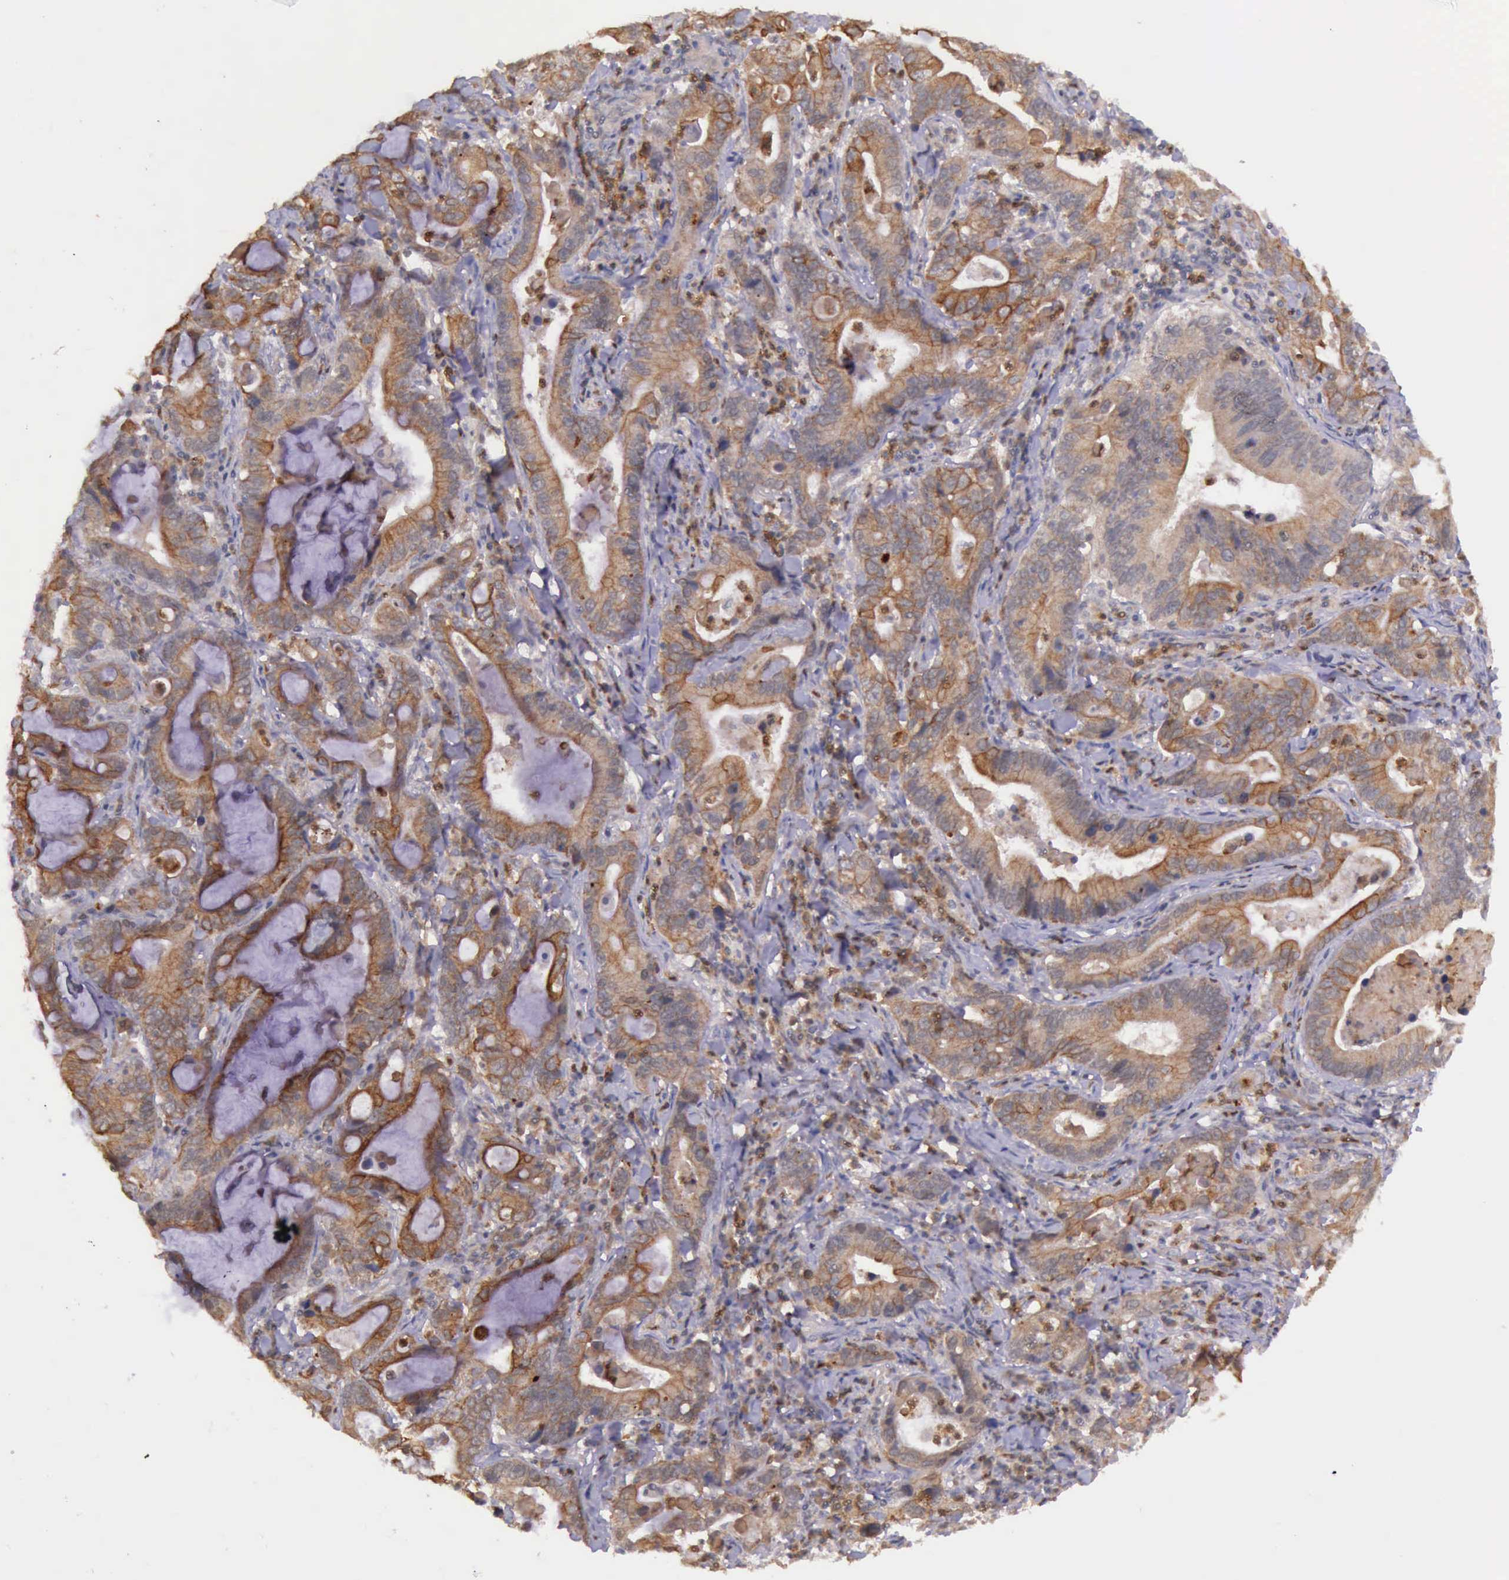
{"staining": {"intensity": "moderate", "quantity": "25%-75%", "location": "cytoplasmic/membranous"}, "tissue": "stomach cancer", "cell_type": "Tumor cells", "image_type": "cancer", "snomed": [{"axis": "morphology", "description": "Adenocarcinoma, NOS"}, {"axis": "topography", "description": "Stomach, upper"}], "caption": "This is an image of IHC staining of stomach cancer, which shows moderate staining in the cytoplasmic/membranous of tumor cells.", "gene": "PRICKLE3", "patient": {"sex": "male", "age": 63}}